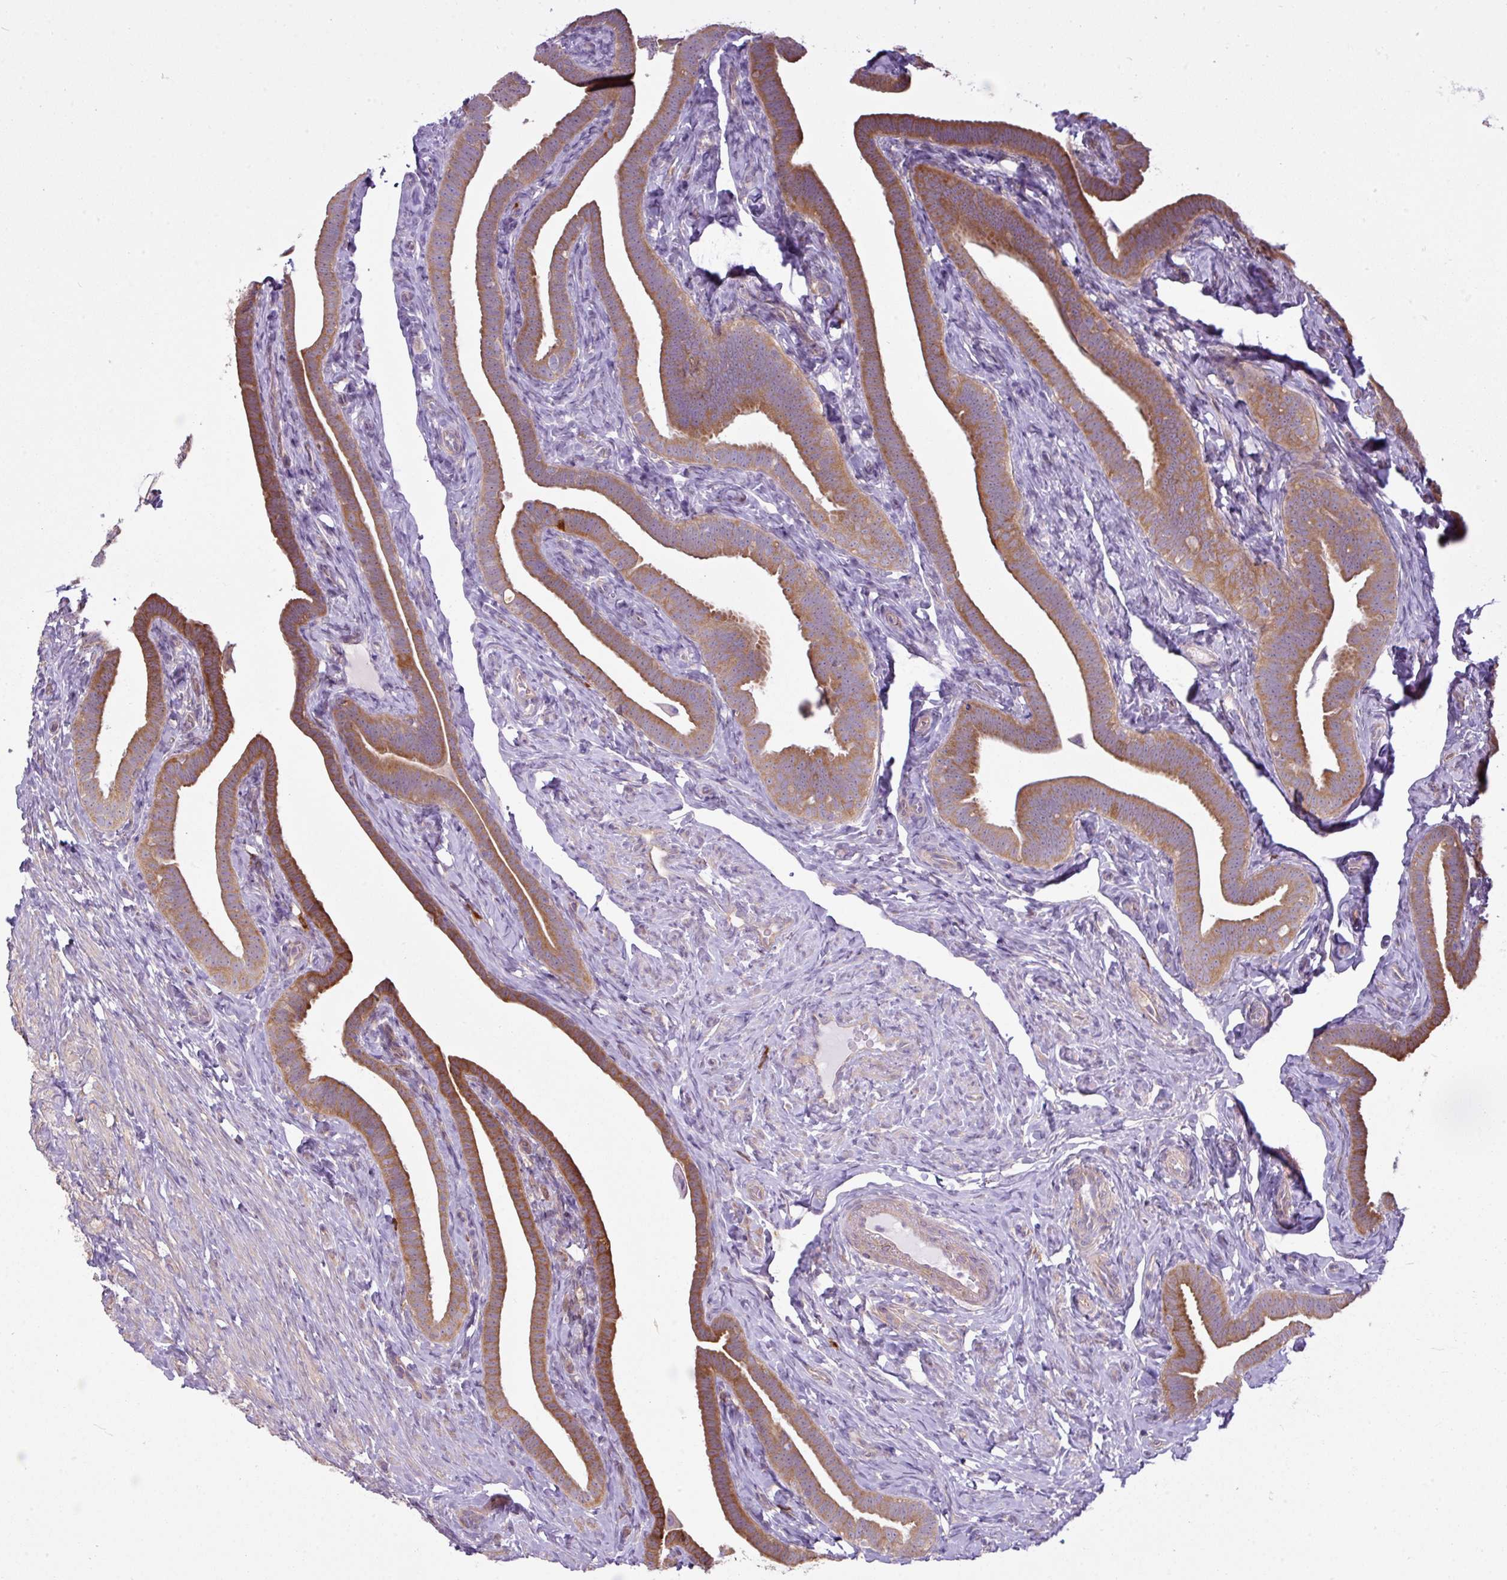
{"staining": {"intensity": "moderate", "quantity": ">75%", "location": "cytoplasmic/membranous"}, "tissue": "fallopian tube", "cell_type": "Glandular cells", "image_type": "normal", "snomed": [{"axis": "morphology", "description": "Normal tissue, NOS"}, {"axis": "topography", "description": "Fallopian tube"}], "caption": "Protein expression by immunohistochemistry displays moderate cytoplasmic/membranous expression in approximately >75% of glandular cells in benign fallopian tube.", "gene": "CAMK2A", "patient": {"sex": "female", "age": 69}}